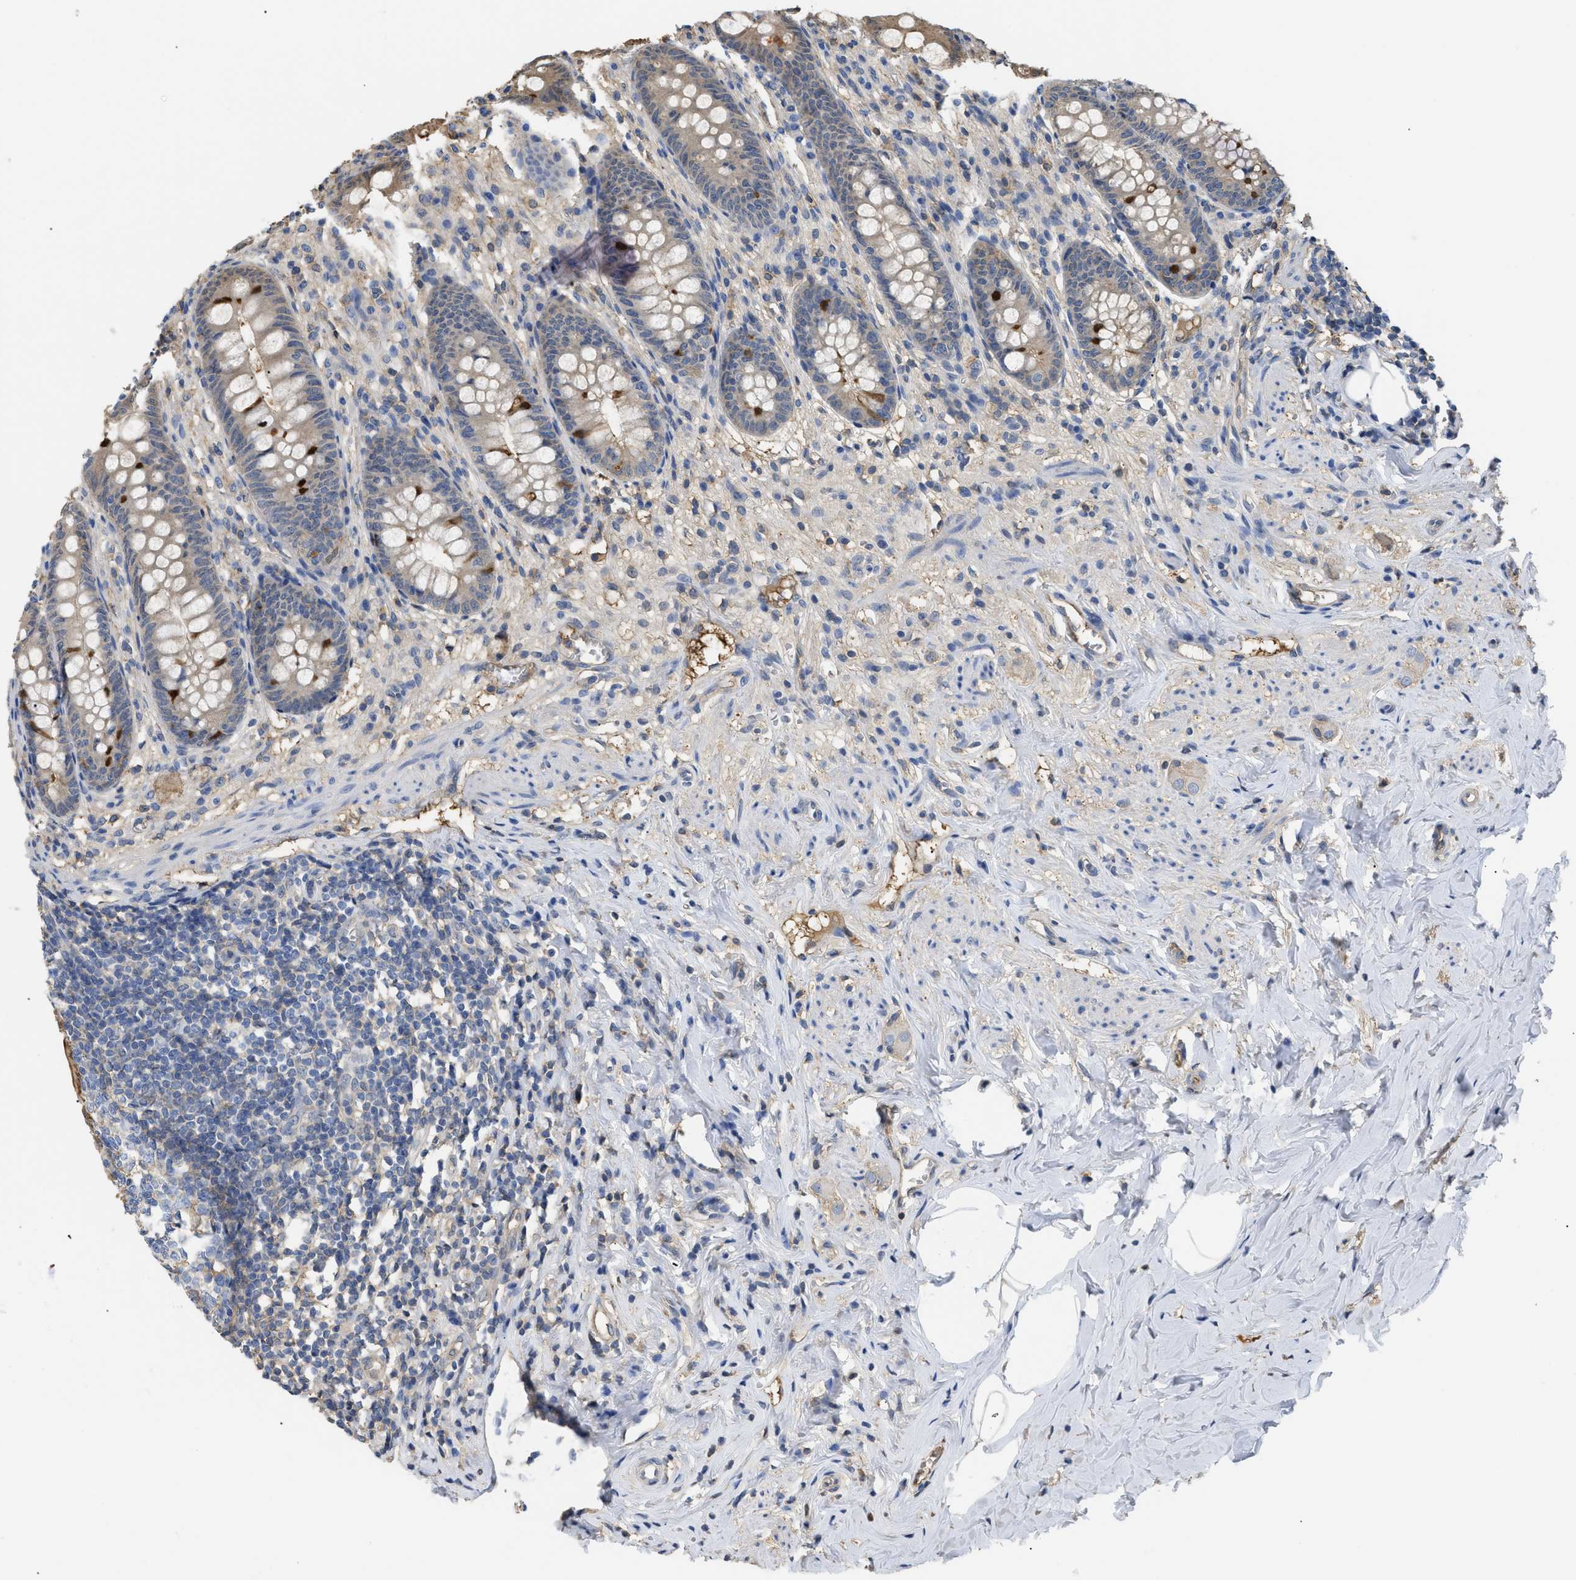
{"staining": {"intensity": "moderate", "quantity": "25%-75%", "location": "cytoplasmic/membranous"}, "tissue": "appendix", "cell_type": "Glandular cells", "image_type": "normal", "snomed": [{"axis": "morphology", "description": "Normal tissue, NOS"}, {"axis": "topography", "description": "Appendix"}], "caption": "IHC photomicrograph of normal appendix: appendix stained using immunohistochemistry shows medium levels of moderate protein expression localized specifically in the cytoplasmic/membranous of glandular cells, appearing as a cytoplasmic/membranous brown color.", "gene": "ANXA4", "patient": {"sex": "male", "age": 56}}